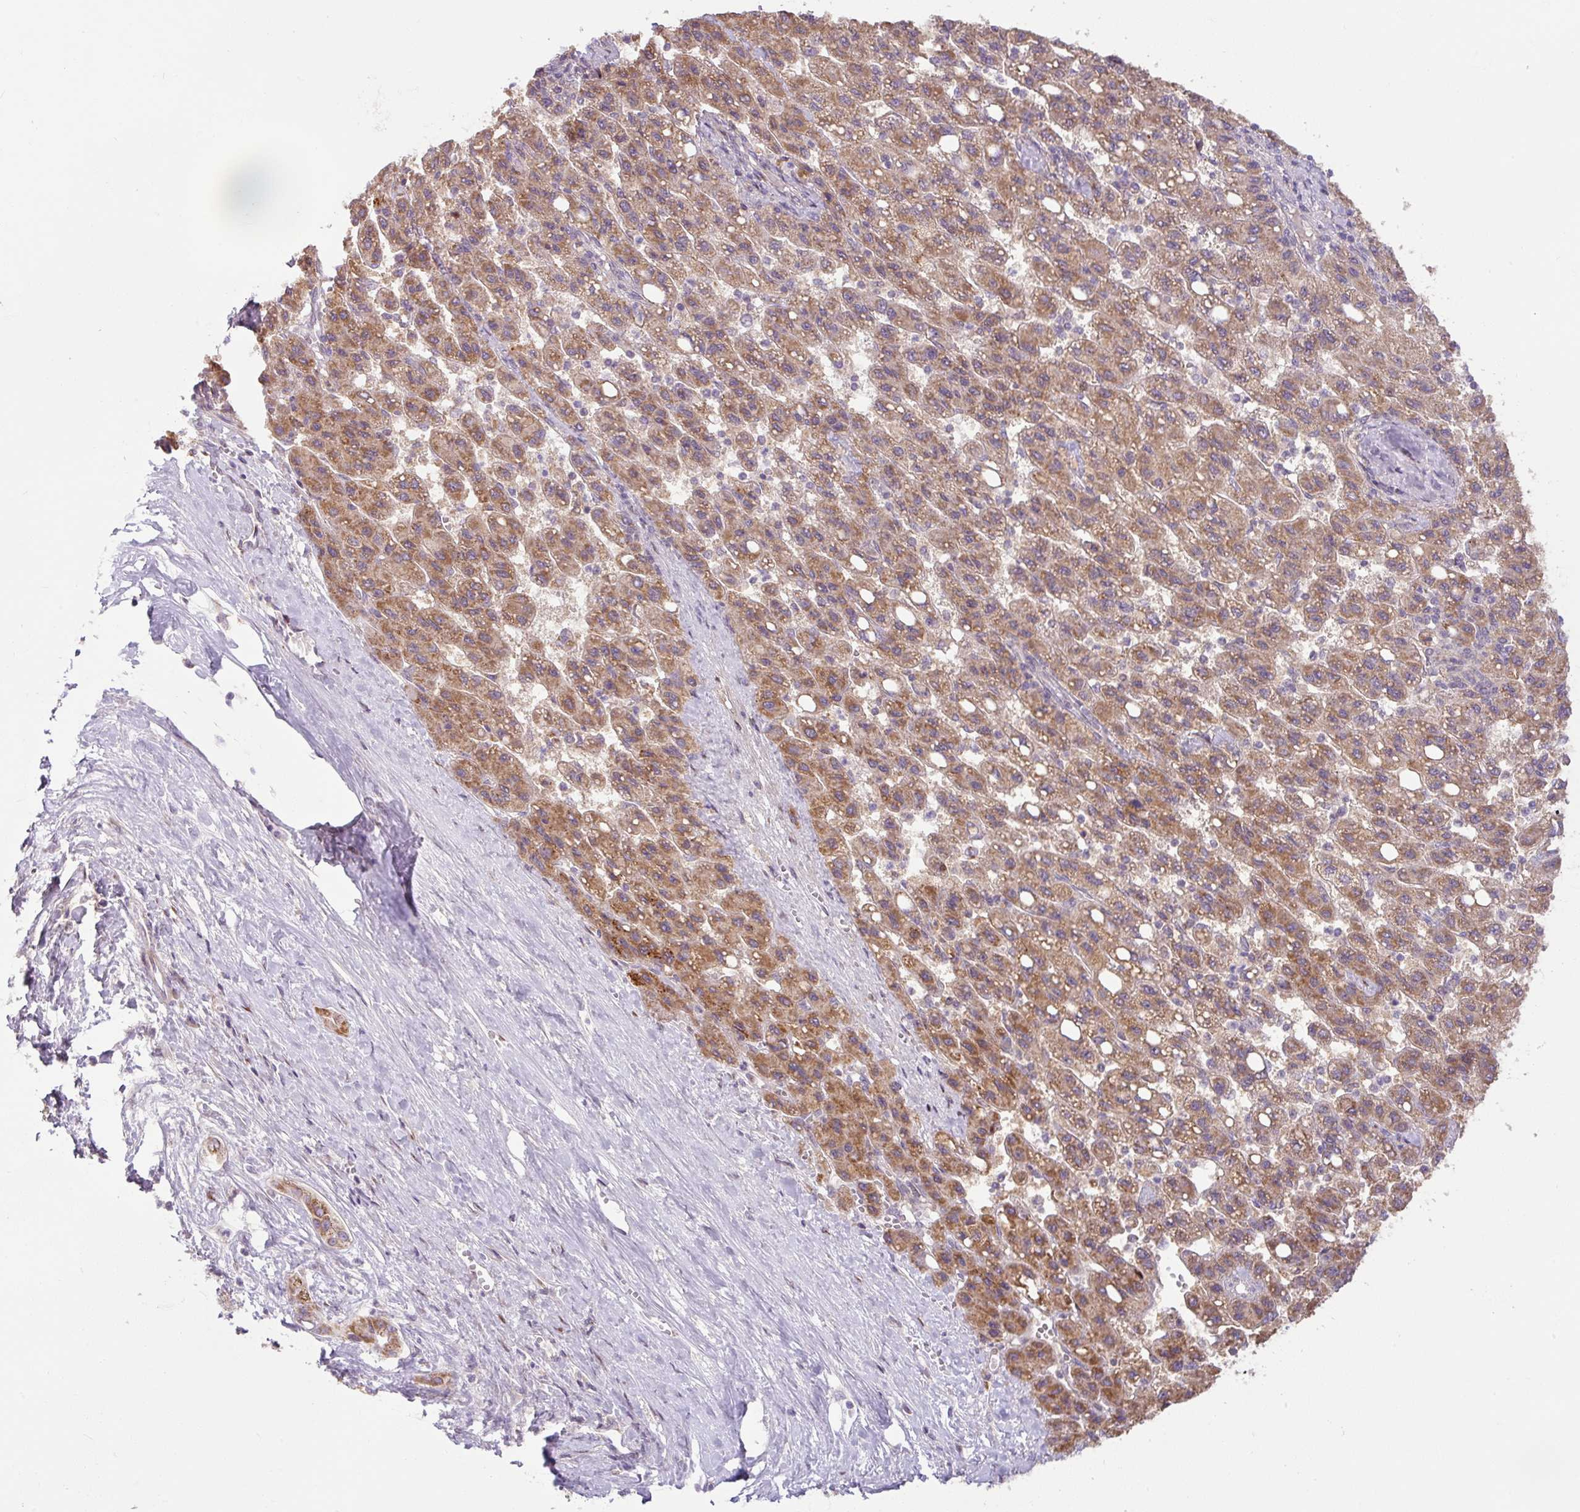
{"staining": {"intensity": "moderate", "quantity": ">75%", "location": "cytoplasmic/membranous"}, "tissue": "liver cancer", "cell_type": "Tumor cells", "image_type": "cancer", "snomed": [{"axis": "morphology", "description": "Carcinoma, Hepatocellular, NOS"}, {"axis": "topography", "description": "Liver"}], "caption": "Liver cancer was stained to show a protein in brown. There is medium levels of moderate cytoplasmic/membranous expression in about >75% of tumor cells. The staining is performed using DAB (3,3'-diaminobenzidine) brown chromogen to label protein expression. The nuclei are counter-stained blue using hematoxylin.", "gene": "SARS2", "patient": {"sex": "female", "age": 82}}